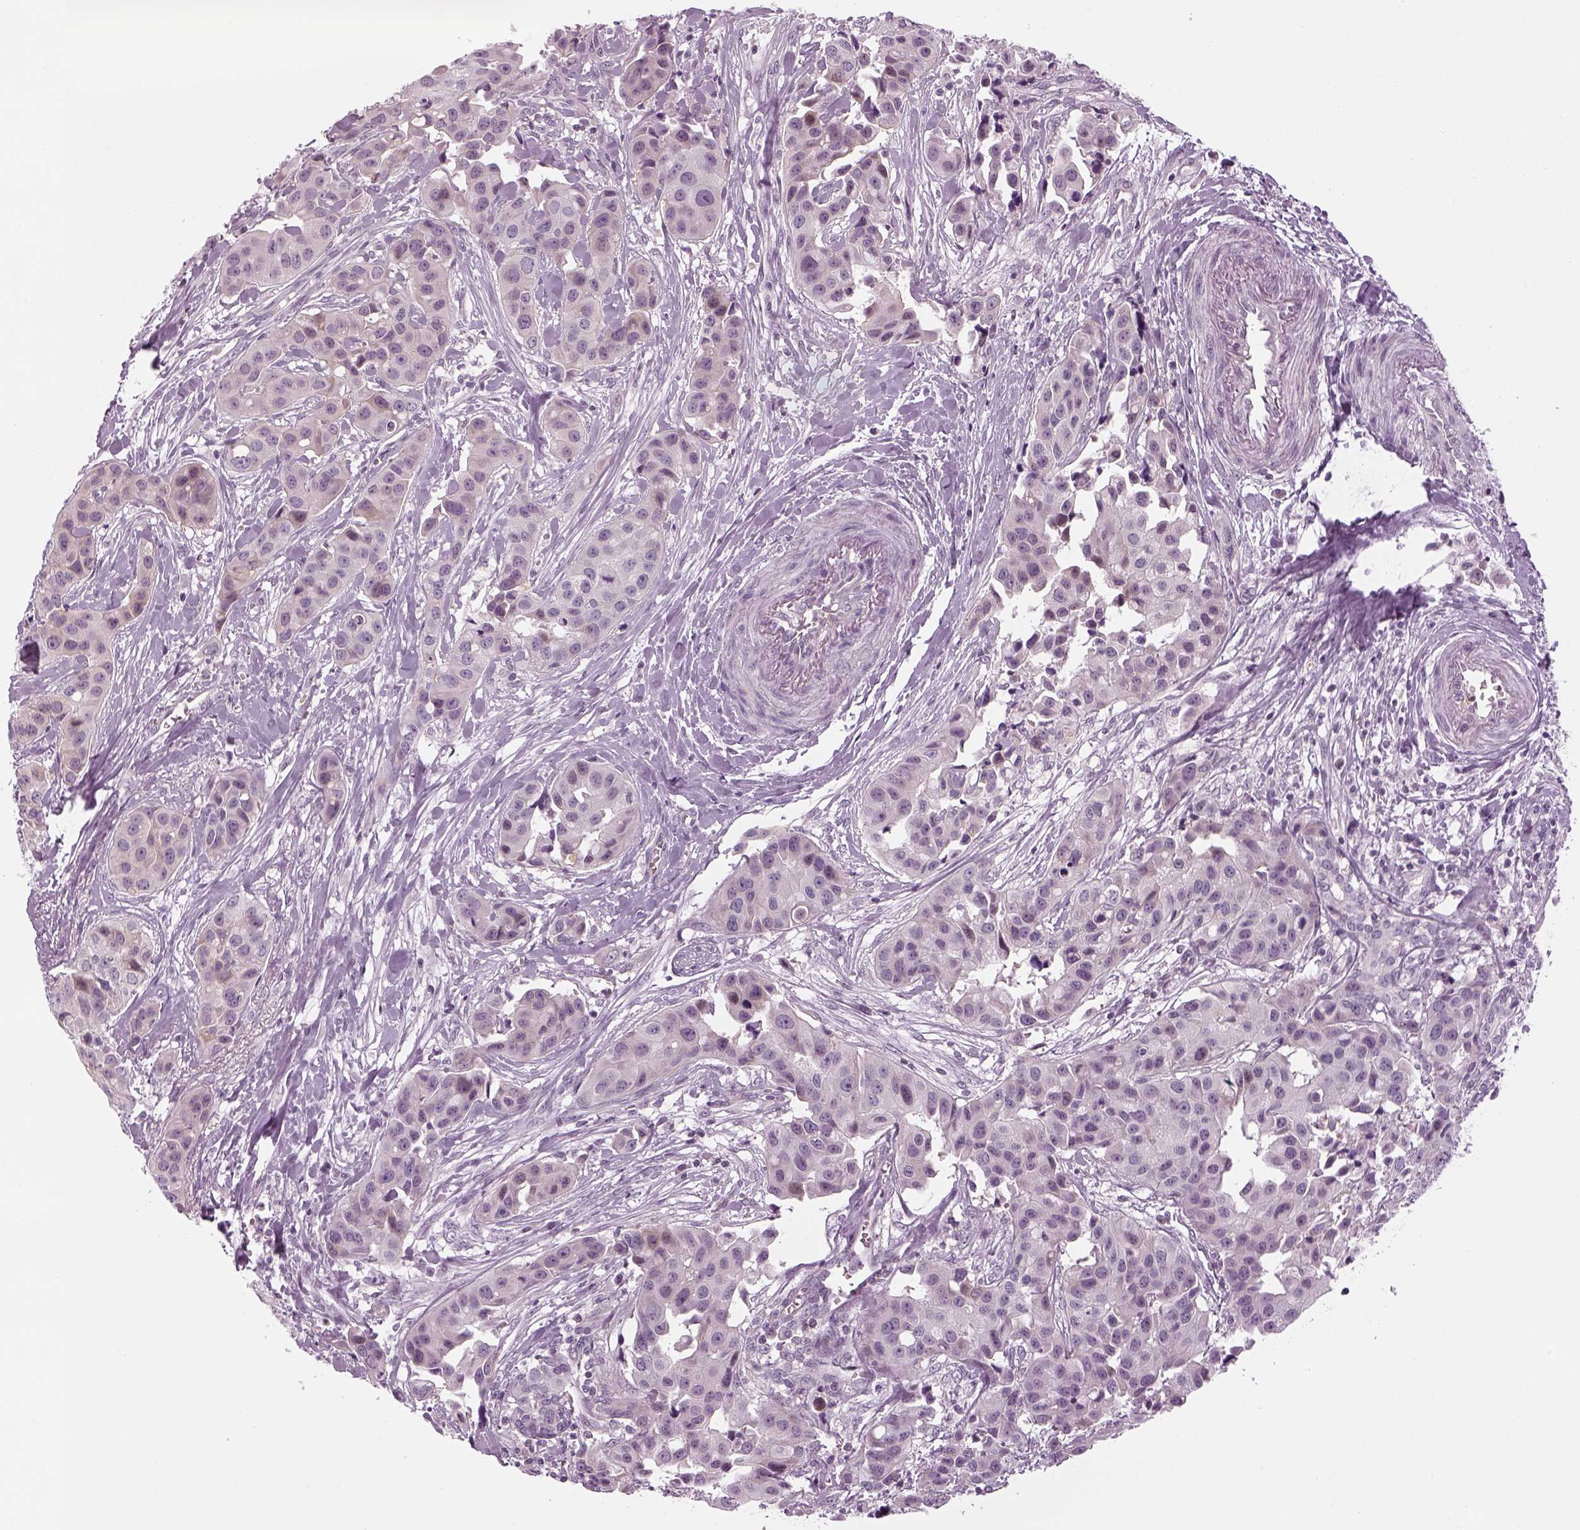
{"staining": {"intensity": "negative", "quantity": "none", "location": "none"}, "tissue": "head and neck cancer", "cell_type": "Tumor cells", "image_type": "cancer", "snomed": [{"axis": "morphology", "description": "Adenocarcinoma, NOS"}, {"axis": "topography", "description": "Head-Neck"}], "caption": "Protein analysis of adenocarcinoma (head and neck) shows no significant expression in tumor cells.", "gene": "LRRIQ3", "patient": {"sex": "male", "age": 76}}